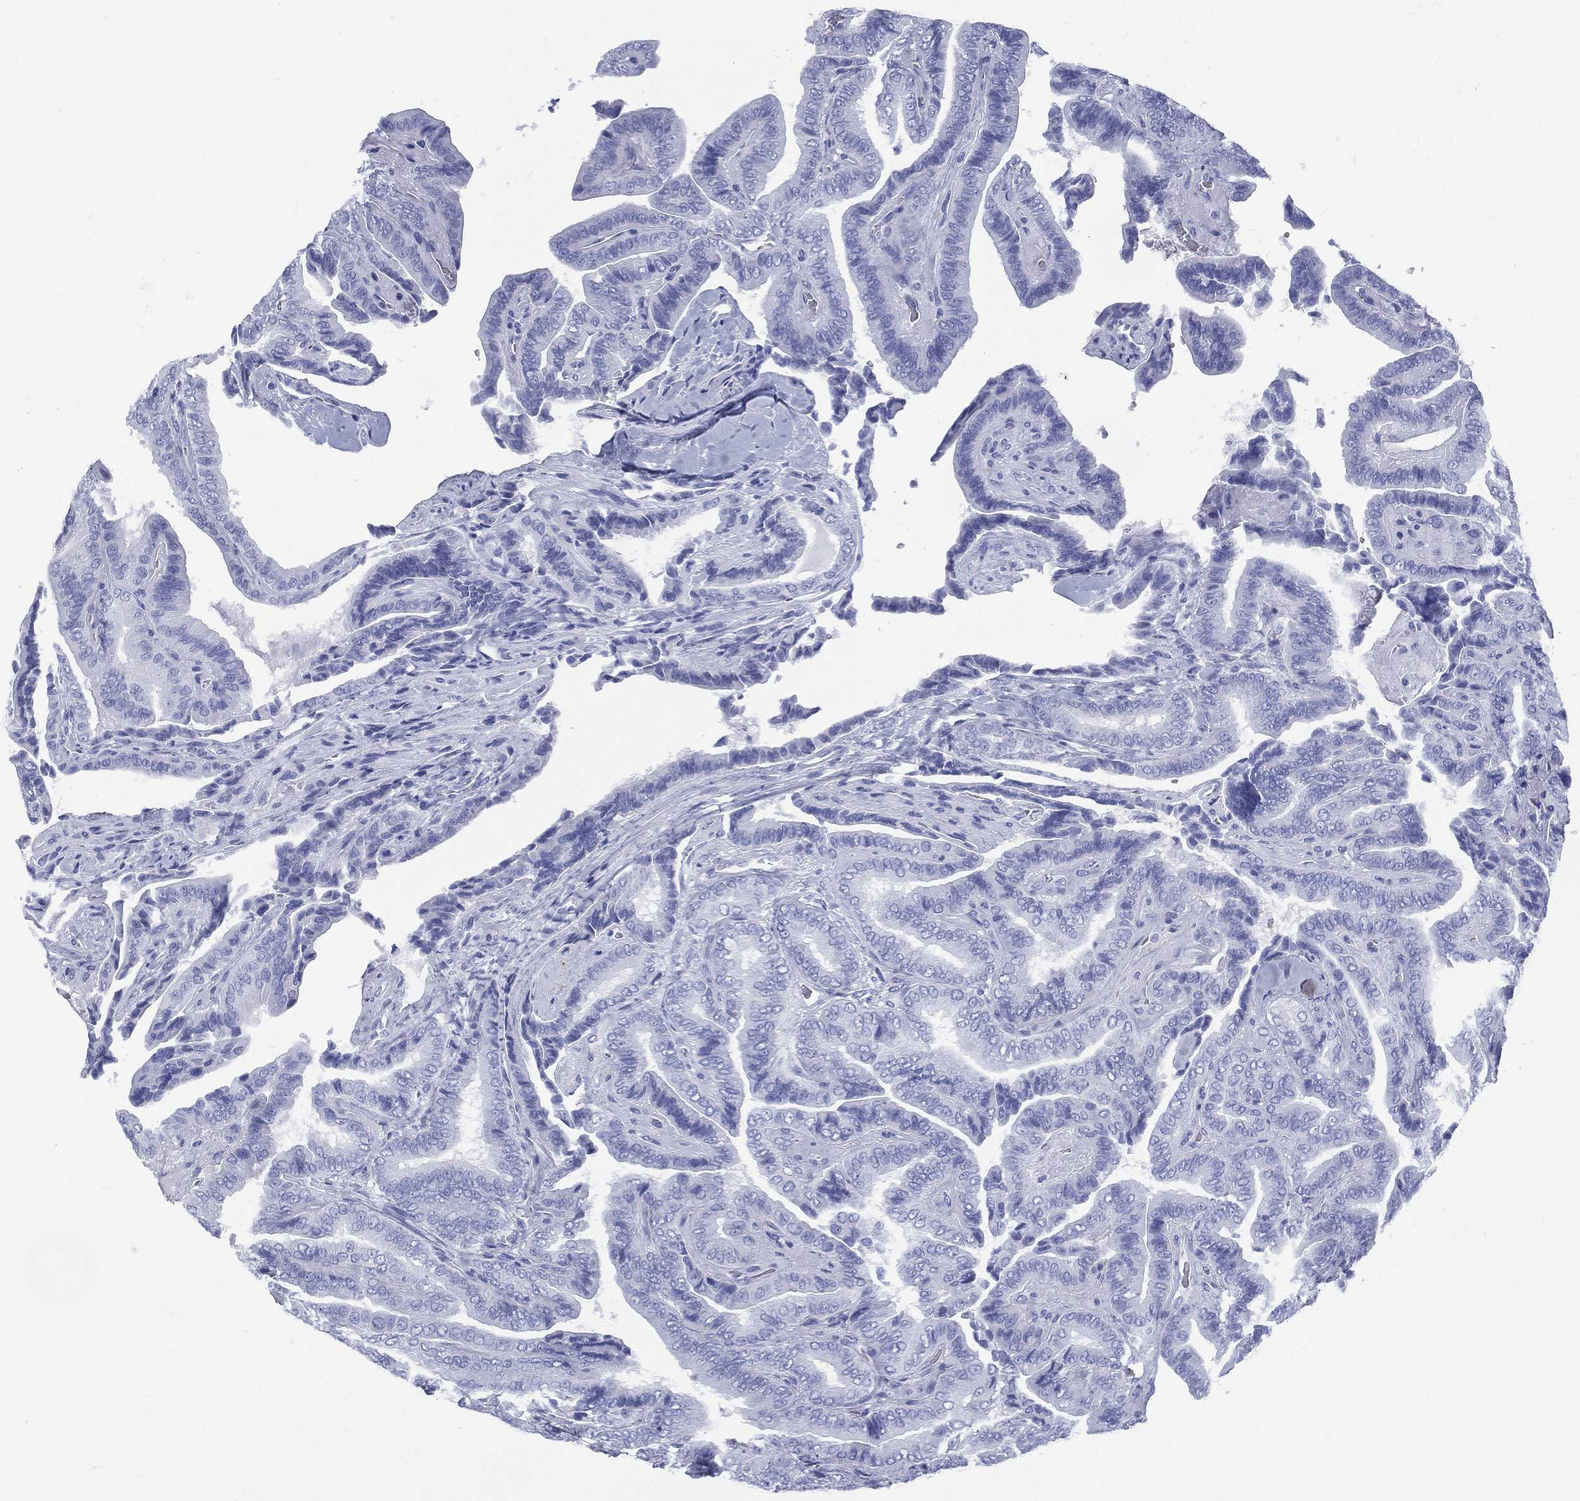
{"staining": {"intensity": "negative", "quantity": "none", "location": "none"}, "tissue": "thyroid cancer", "cell_type": "Tumor cells", "image_type": "cancer", "snomed": [{"axis": "morphology", "description": "Papillary adenocarcinoma, NOS"}, {"axis": "topography", "description": "Thyroid gland"}], "caption": "Tumor cells are negative for brown protein staining in papillary adenocarcinoma (thyroid).", "gene": "ETNPPL", "patient": {"sex": "male", "age": 61}}